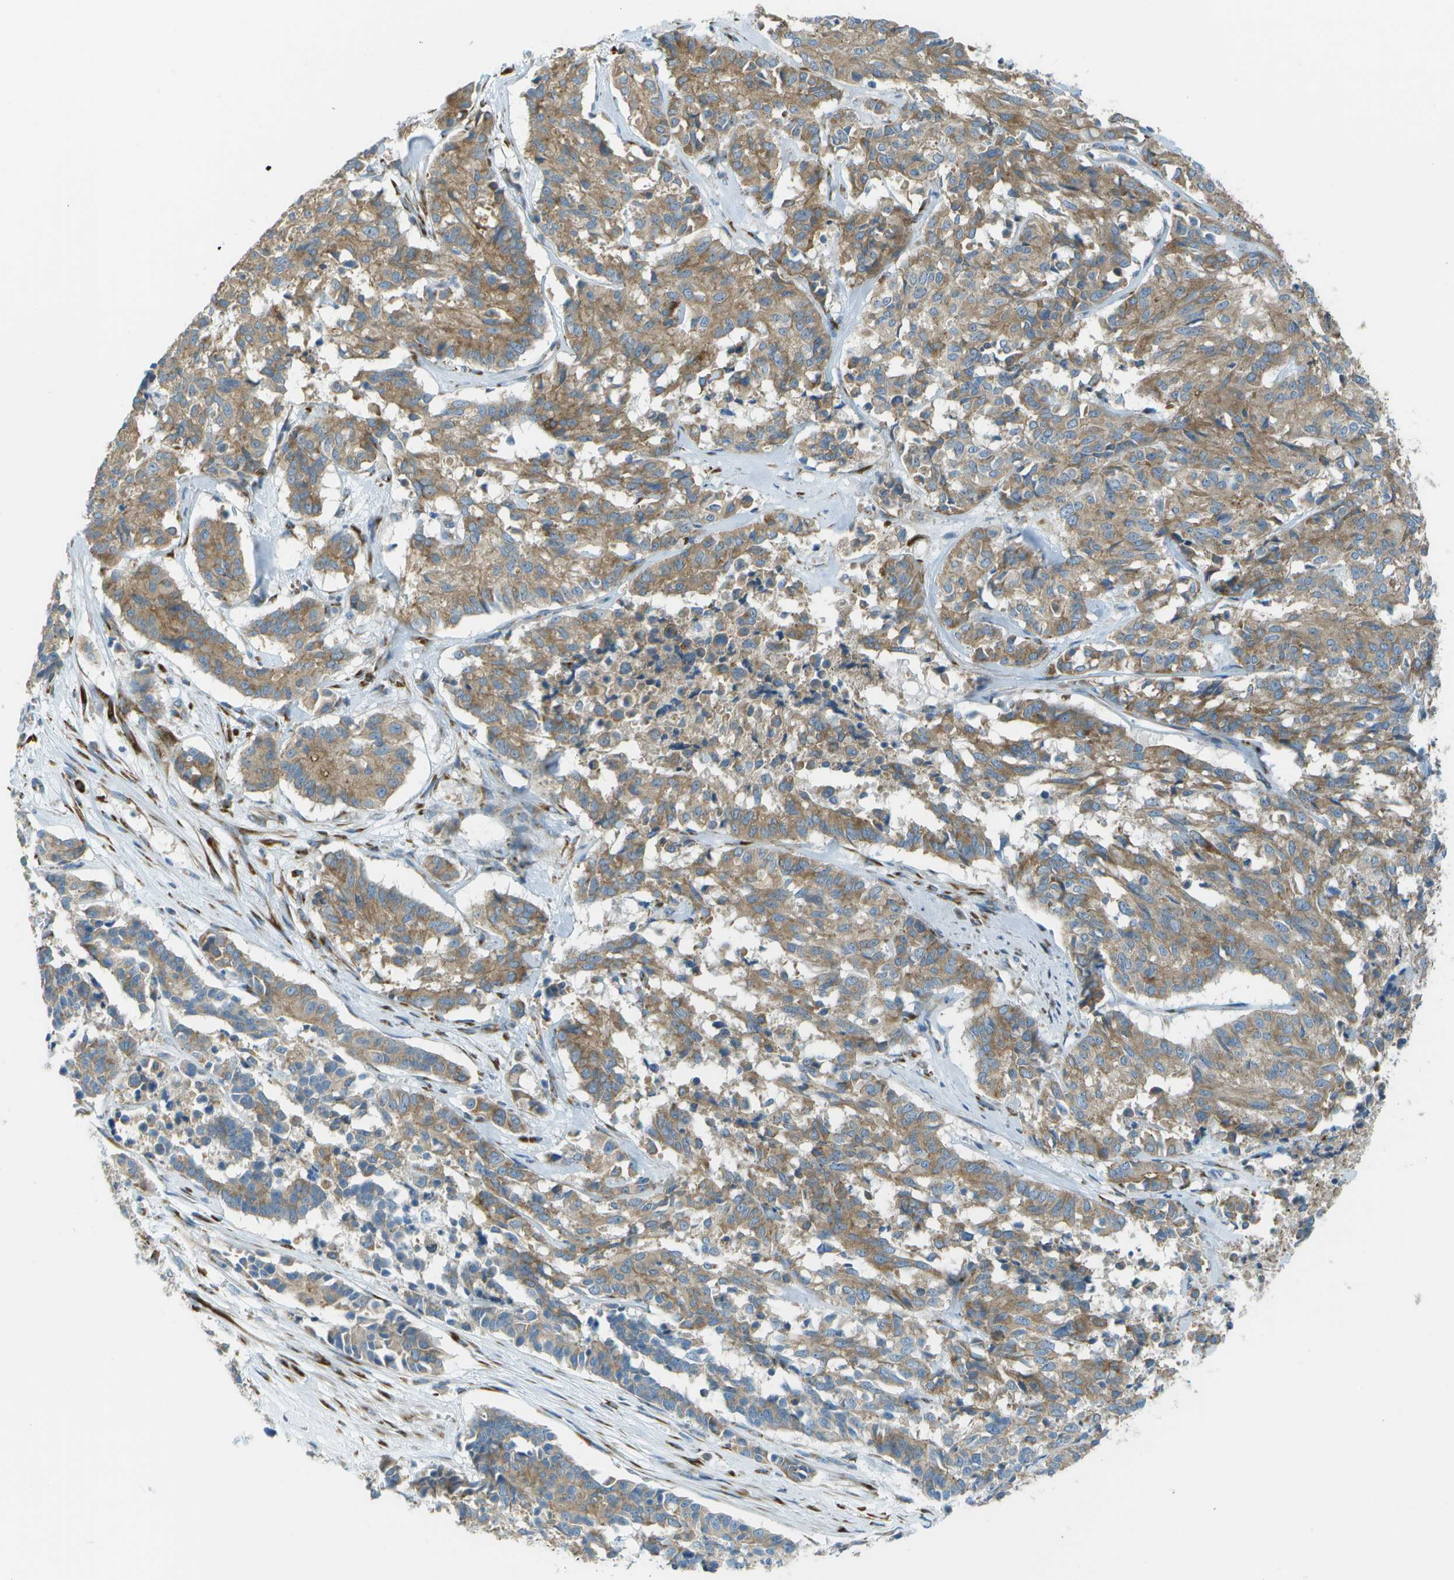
{"staining": {"intensity": "moderate", "quantity": ">75%", "location": "cytoplasmic/membranous"}, "tissue": "cervical cancer", "cell_type": "Tumor cells", "image_type": "cancer", "snomed": [{"axis": "morphology", "description": "Squamous cell carcinoma, NOS"}, {"axis": "topography", "description": "Cervix"}], "caption": "Tumor cells display moderate cytoplasmic/membranous positivity in approximately >75% of cells in cervical squamous cell carcinoma. (DAB IHC, brown staining for protein, blue staining for nuclei).", "gene": "KCTD3", "patient": {"sex": "female", "age": 35}}